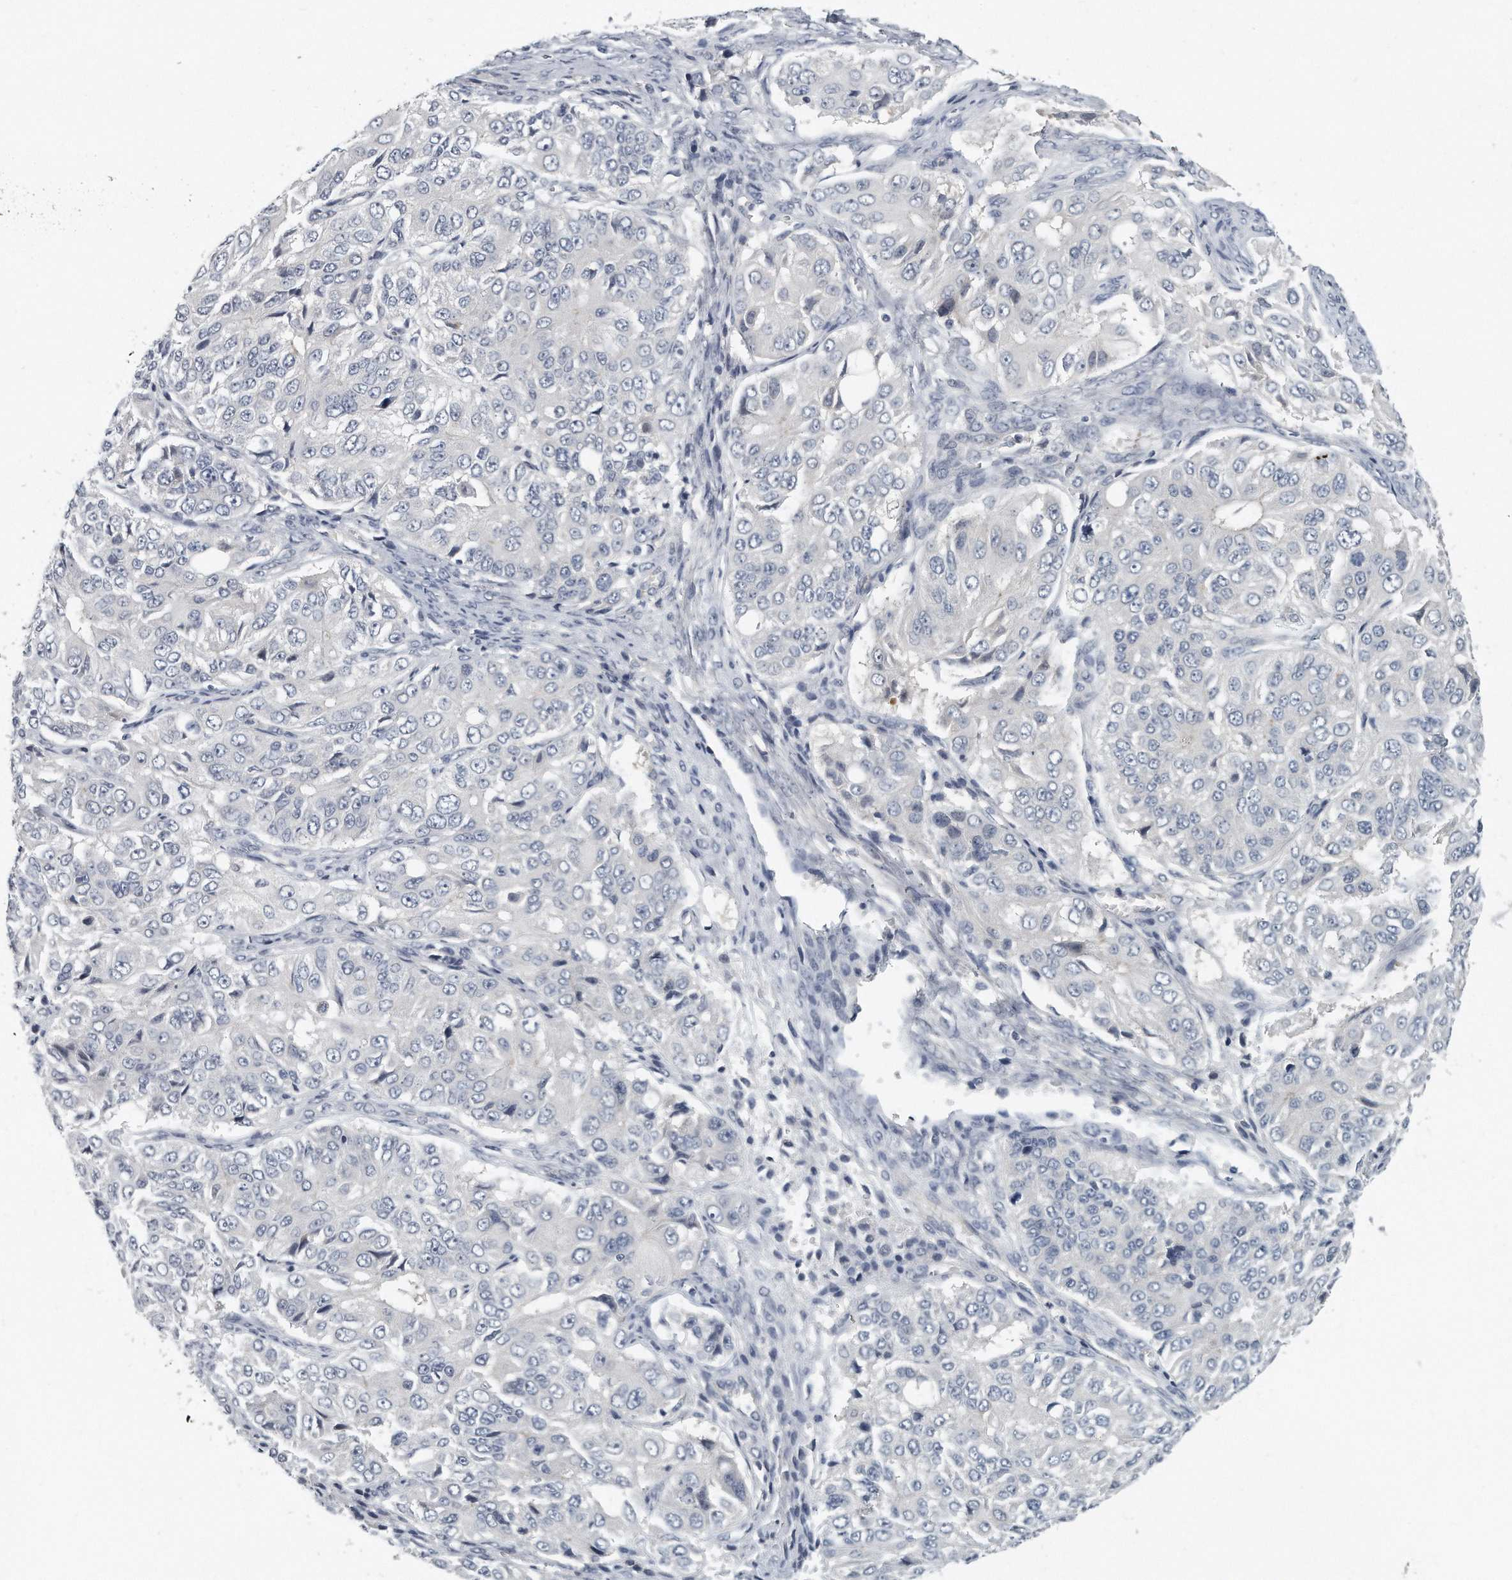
{"staining": {"intensity": "negative", "quantity": "none", "location": "none"}, "tissue": "ovarian cancer", "cell_type": "Tumor cells", "image_type": "cancer", "snomed": [{"axis": "morphology", "description": "Carcinoma, endometroid"}, {"axis": "topography", "description": "Ovary"}], "caption": "Ovarian cancer (endometroid carcinoma) was stained to show a protein in brown. There is no significant expression in tumor cells. The staining is performed using DAB brown chromogen with nuclei counter-stained in using hematoxylin.", "gene": "KLHL7", "patient": {"sex": "female", "age": 51}}